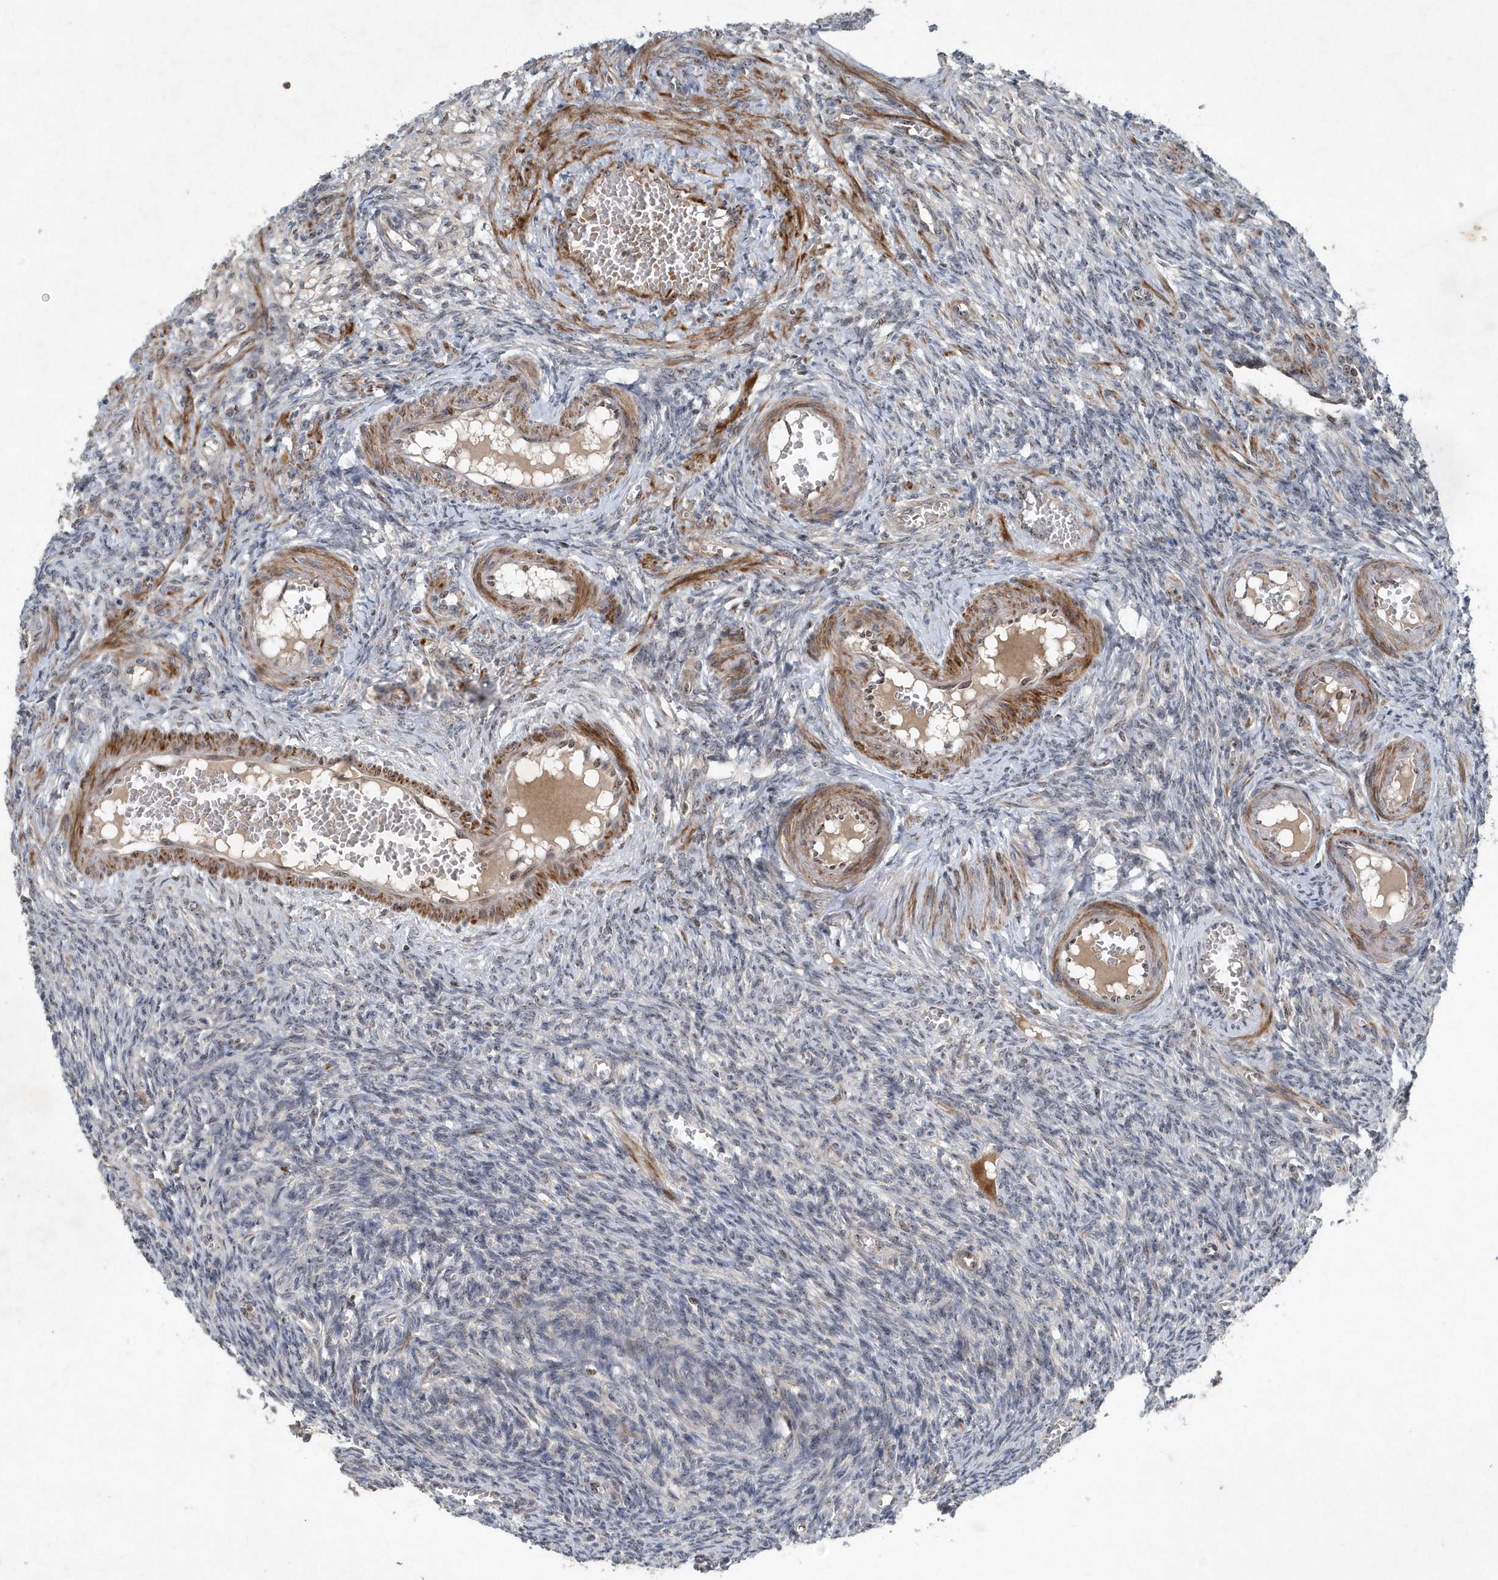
{"staining": {"intensity": "negative", "quantity": "none", "location": "none"}, "tissue": "ovary", "cell_type": "Ovarian stroma cells", "image_type": "normal", "snomed": [{"axis": "morphology", "description": "Normal tissue, NOS"}, {"axis": "topography", "description": "Ovary"}], "caption": "High magnification brightfield microscopy of unremarkable ovary stained with DAB (brown) and counterstained with hematoxylin (blue): ovarian stroma cells show no significant positivity. The staining was performed using DAB to visualize the protein expression in brown, while the nuclei were stained in blue with hematoxylin (Magnification: 20x).", "gene": "QTRT2", "patient": {"sex": "female", "age": 27}}